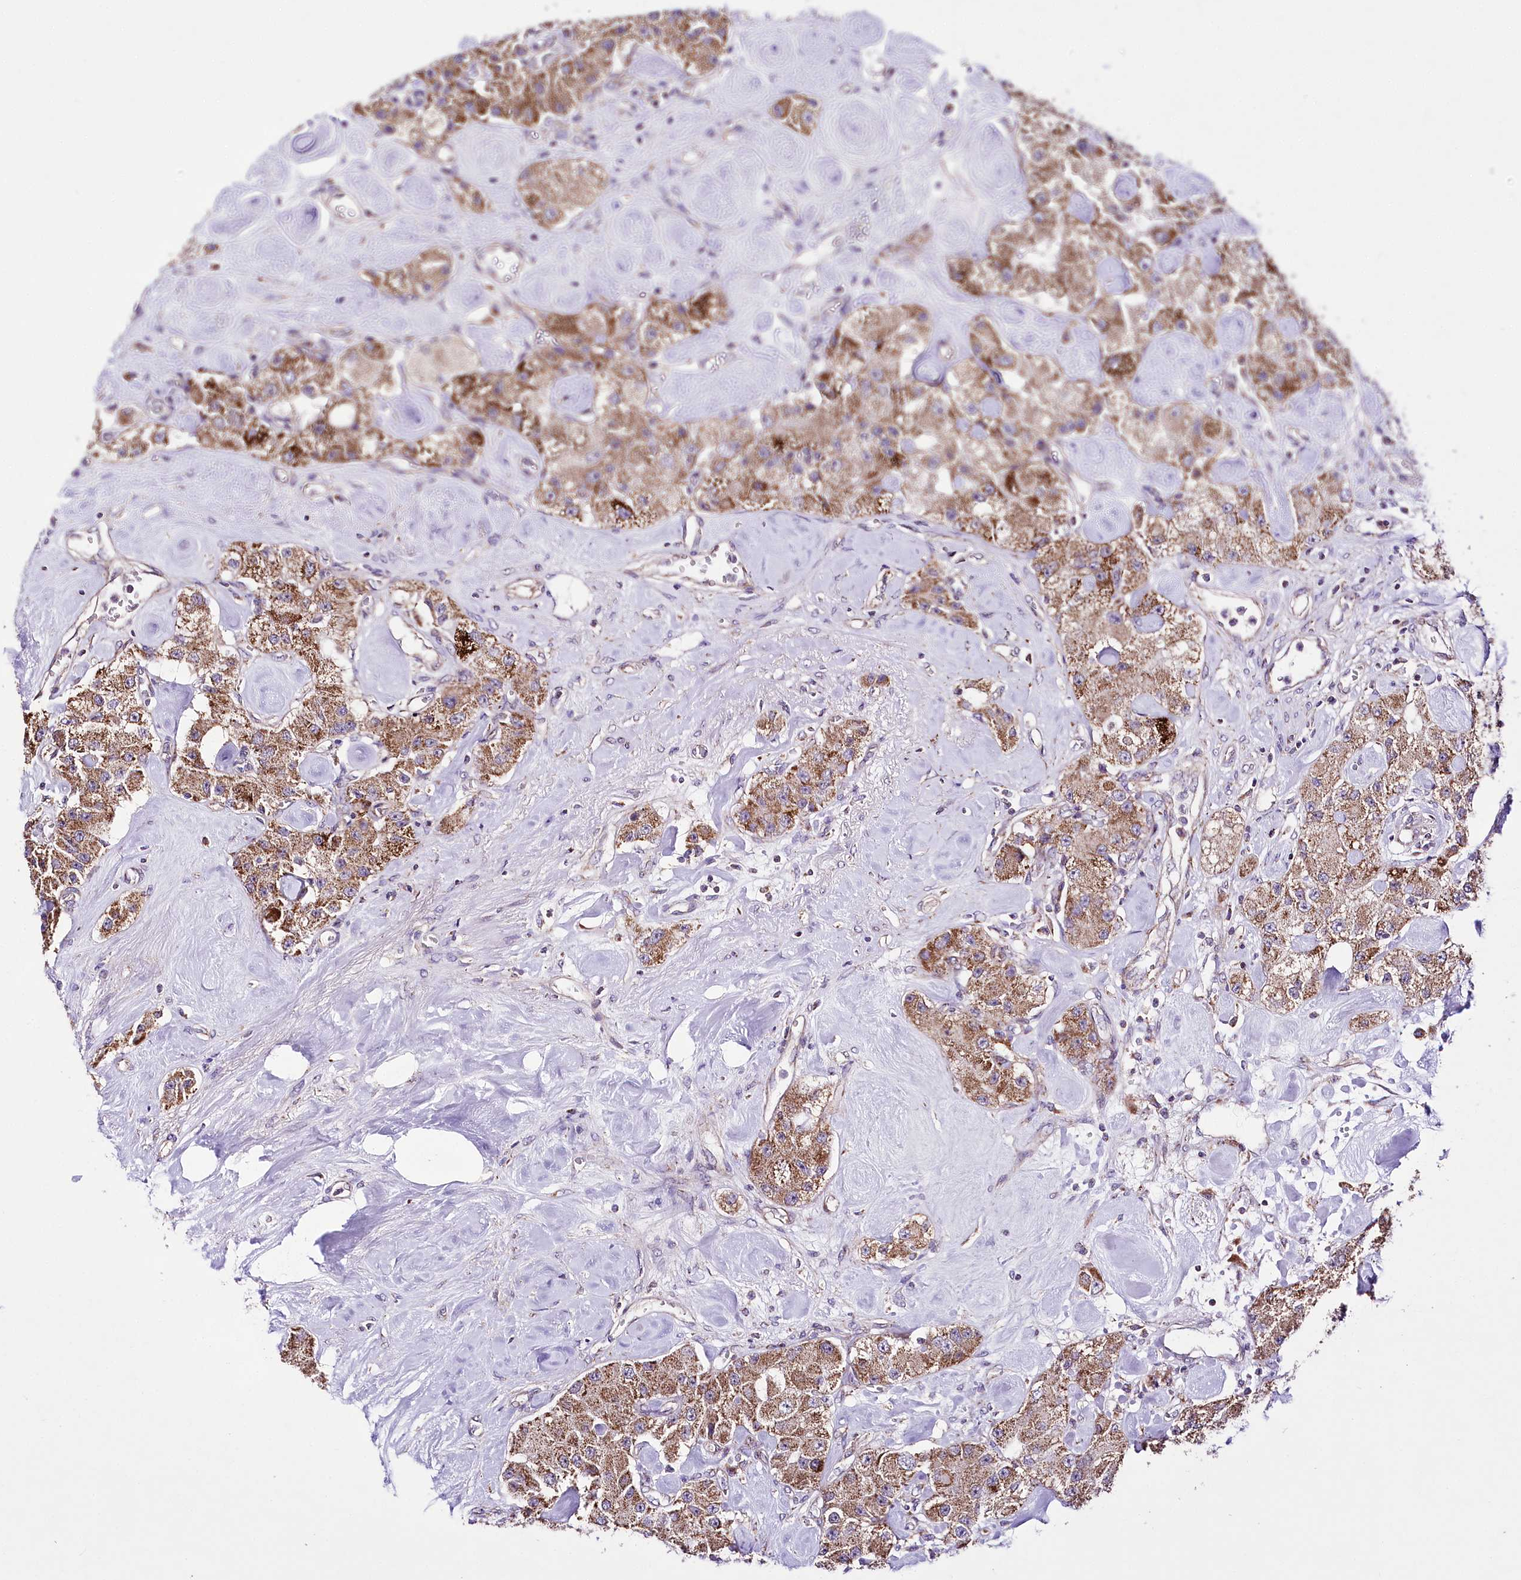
{"staining": {"intensity": "moderate", "quantity": ">75%", "location": "cytoplasmic/membranous"}, "tissue": "carcinoid", "cell_type": "Tumor cells", "image_type": "cancer", "snomed": [{"axis": "morphology", "description": "Carcinoid, malignant, NOS"}, {"axis": "topography", "description": "Pancreas"}], "caption": "An immunohistochemistry micrograph of neoplastic tissue is shown. Protein staining in brown labels moderate cytoplasmic/membranous positivity in carcinoid (malignant) within tumor cells.", "gene": "ATE1", "patient": {"sex": "male", "age": 41}}